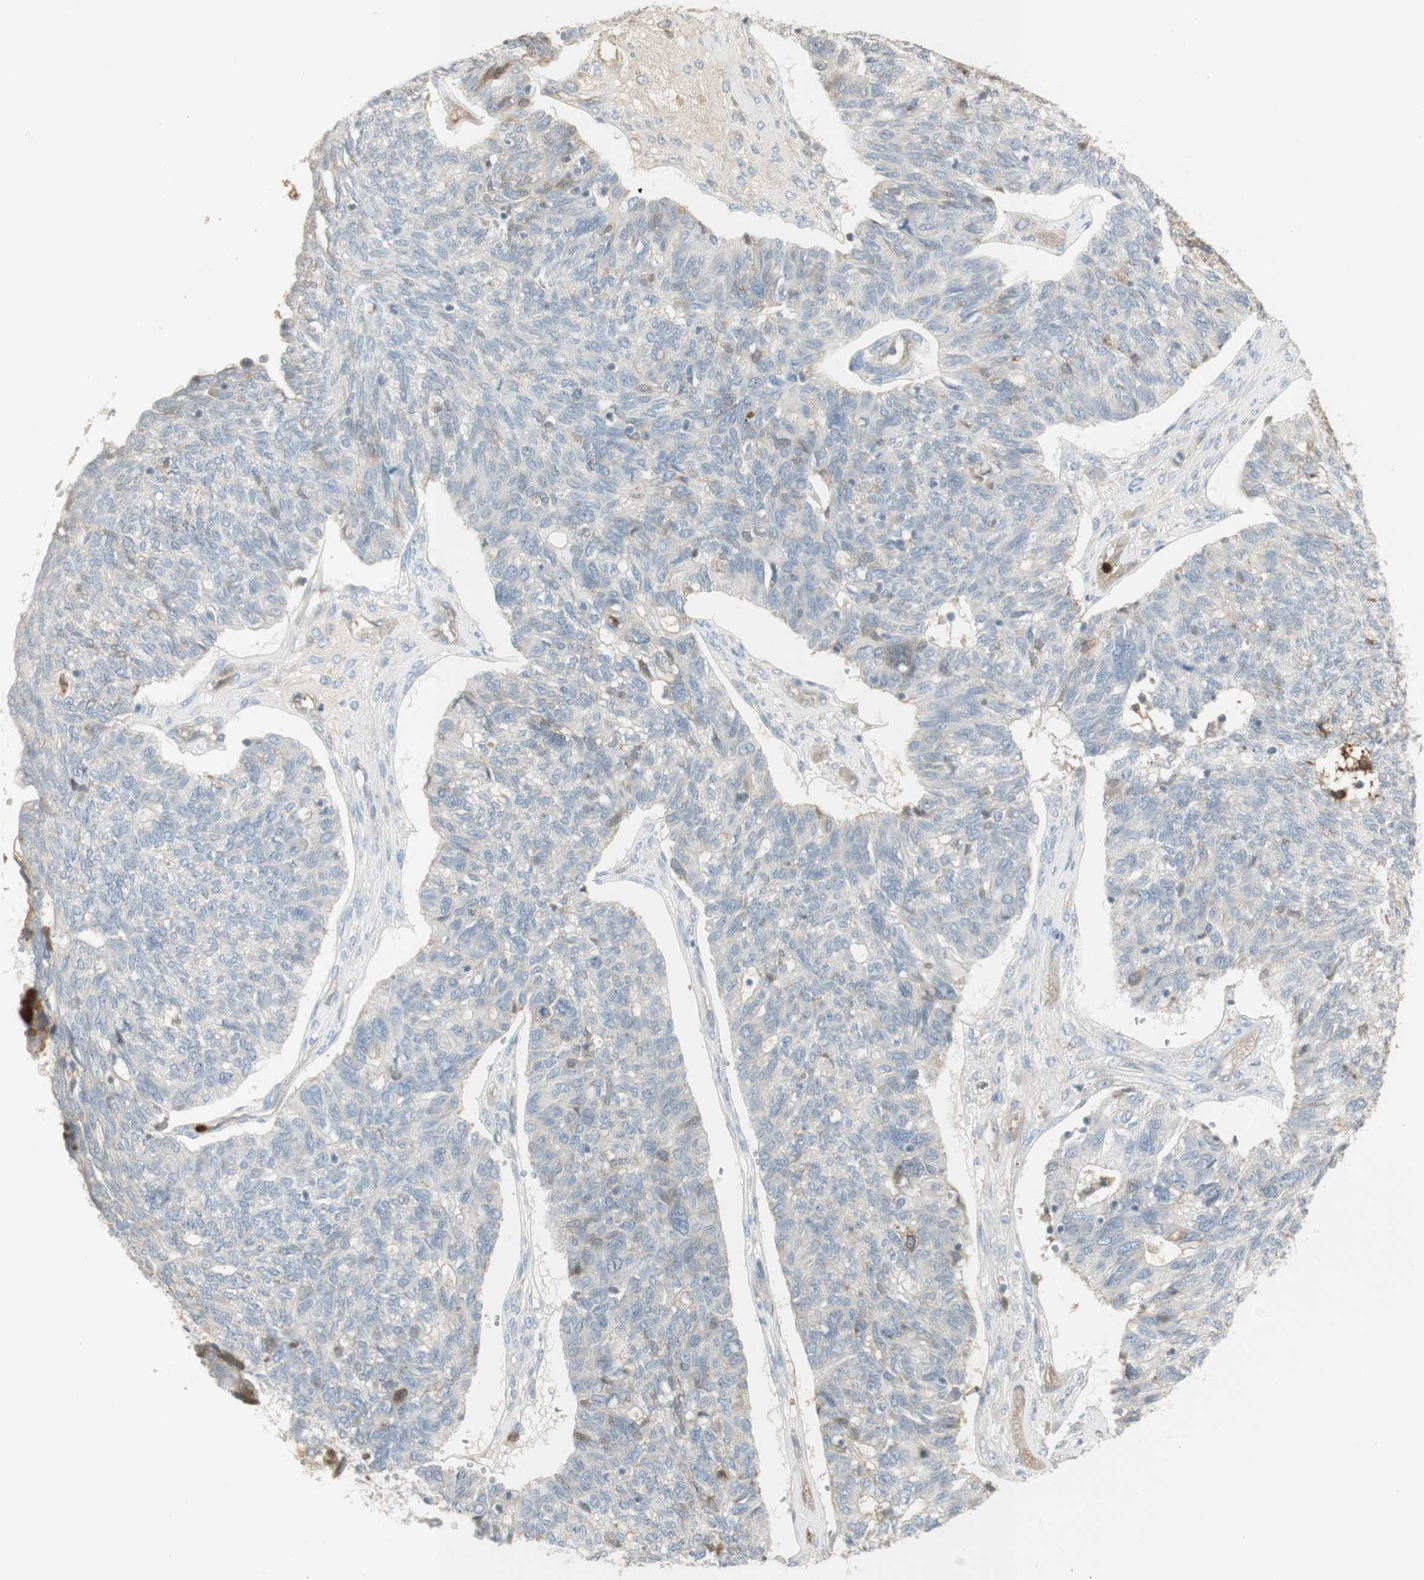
{"staining": {"intensity": "negative", "quantity": "none", "location": "none"}, "tissue": "ovarian cancer", "cell_type": "Tumor cells", "image_type": "cancer", "snomed": [{"axis": "morphology", "description": "Cystadenocarcinoma, serous, NOS"}, {"axis": "topography", "description": "Ovary"}], "caption": "The micrograph shows no staining of tumor cells in serous cystadenocarcinoma (ovarian).", "gene": "NID1", "patient": {"sex": "female", "age": 79}}